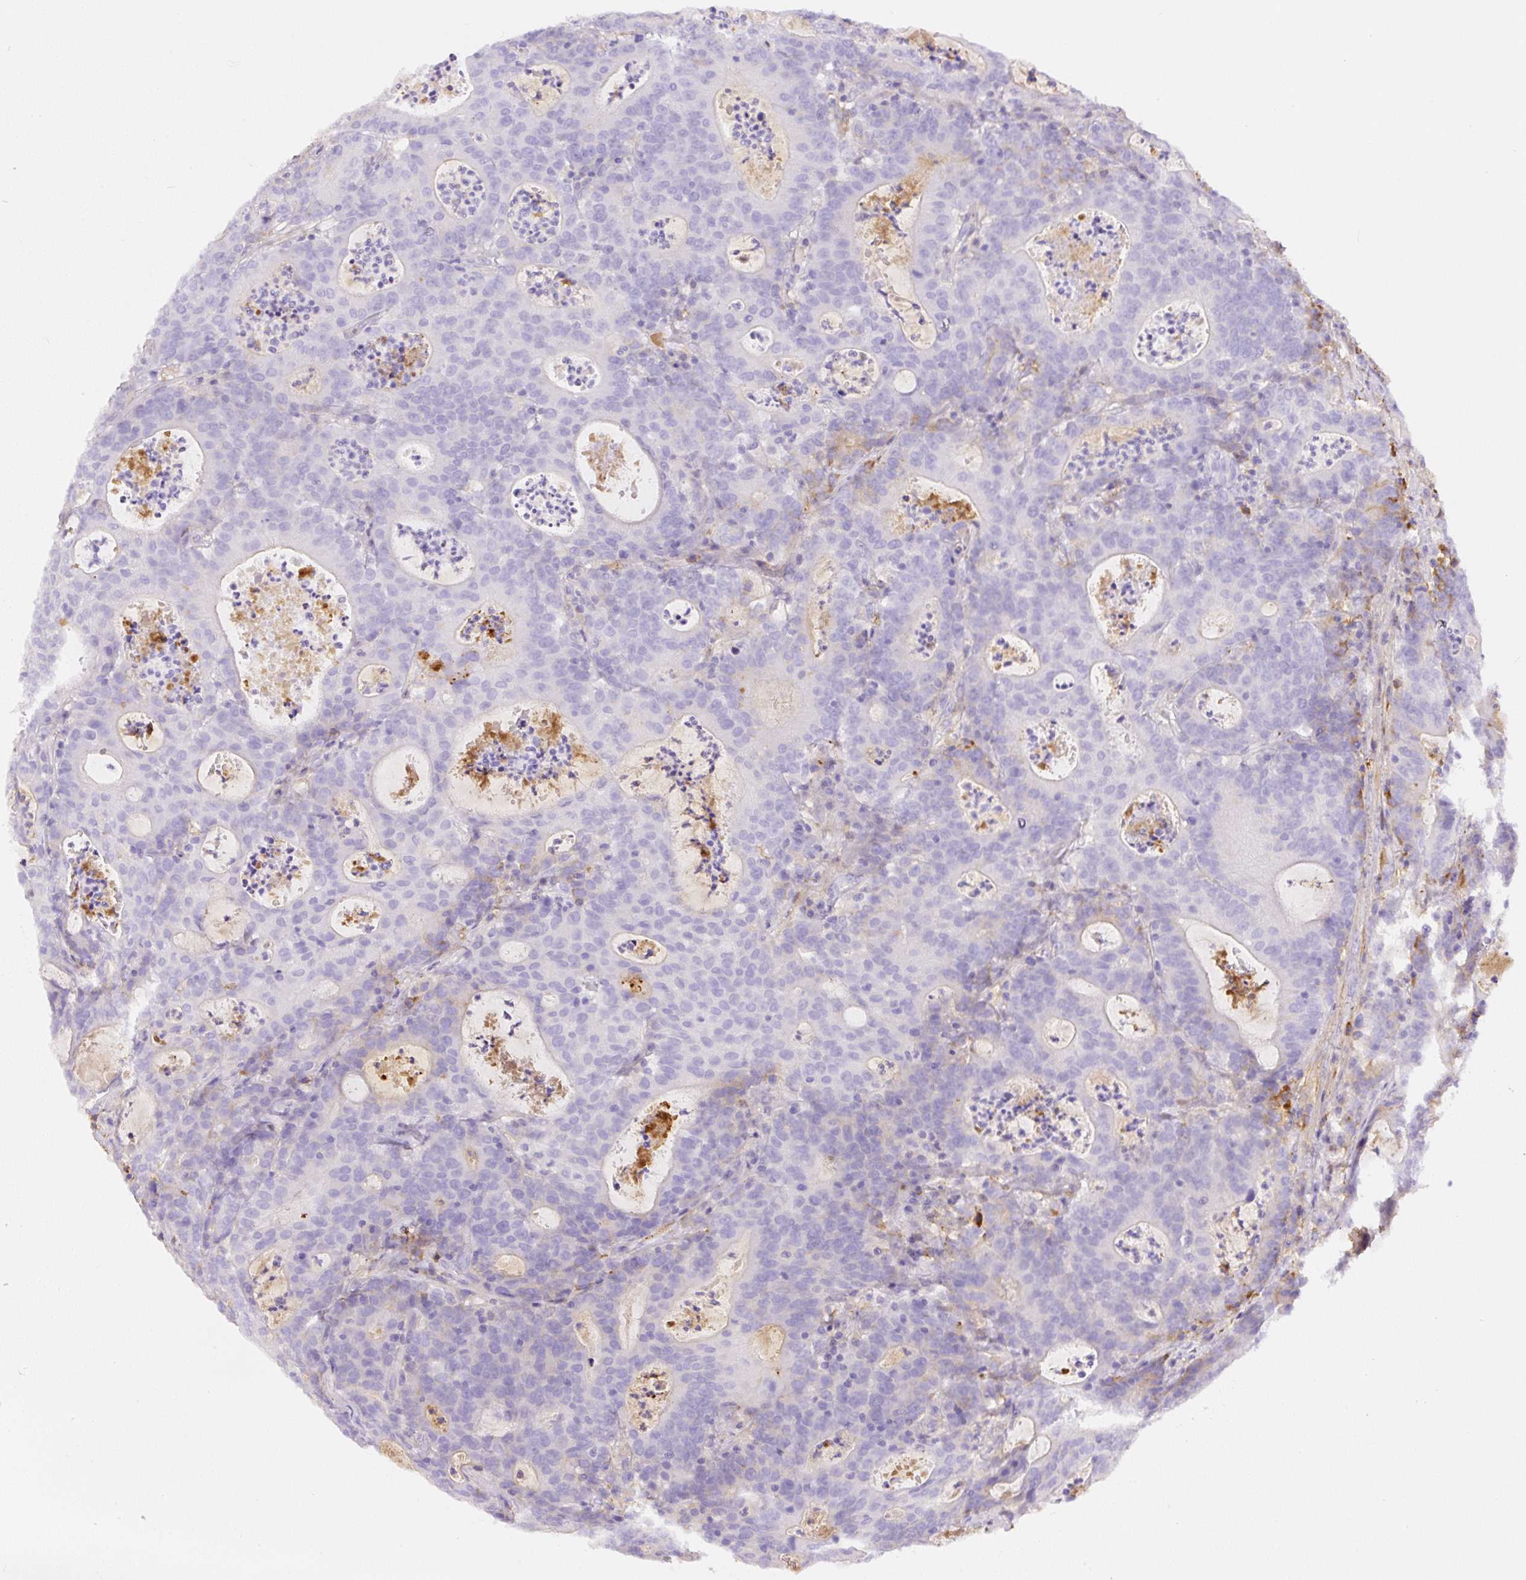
{"staining": {"intensity": "negative", "quantity": "none", "location": "none"}, "tissue": "colorectal cancer", "cell_type": "Tumor cells", "image_type": "cancer", "snomed": [{"axis": "morphology", "description": "Adenocarcinoma, NOS"}, {"axis": "topography", "description": "Colon"}], "caption": "Colorectal adenocarcinoma stained for a protein using immunohistochemistry (IHC) shows no expression tumor cells.", "gene": "APCS", "patient": {"sex": "male", "age": 83}}